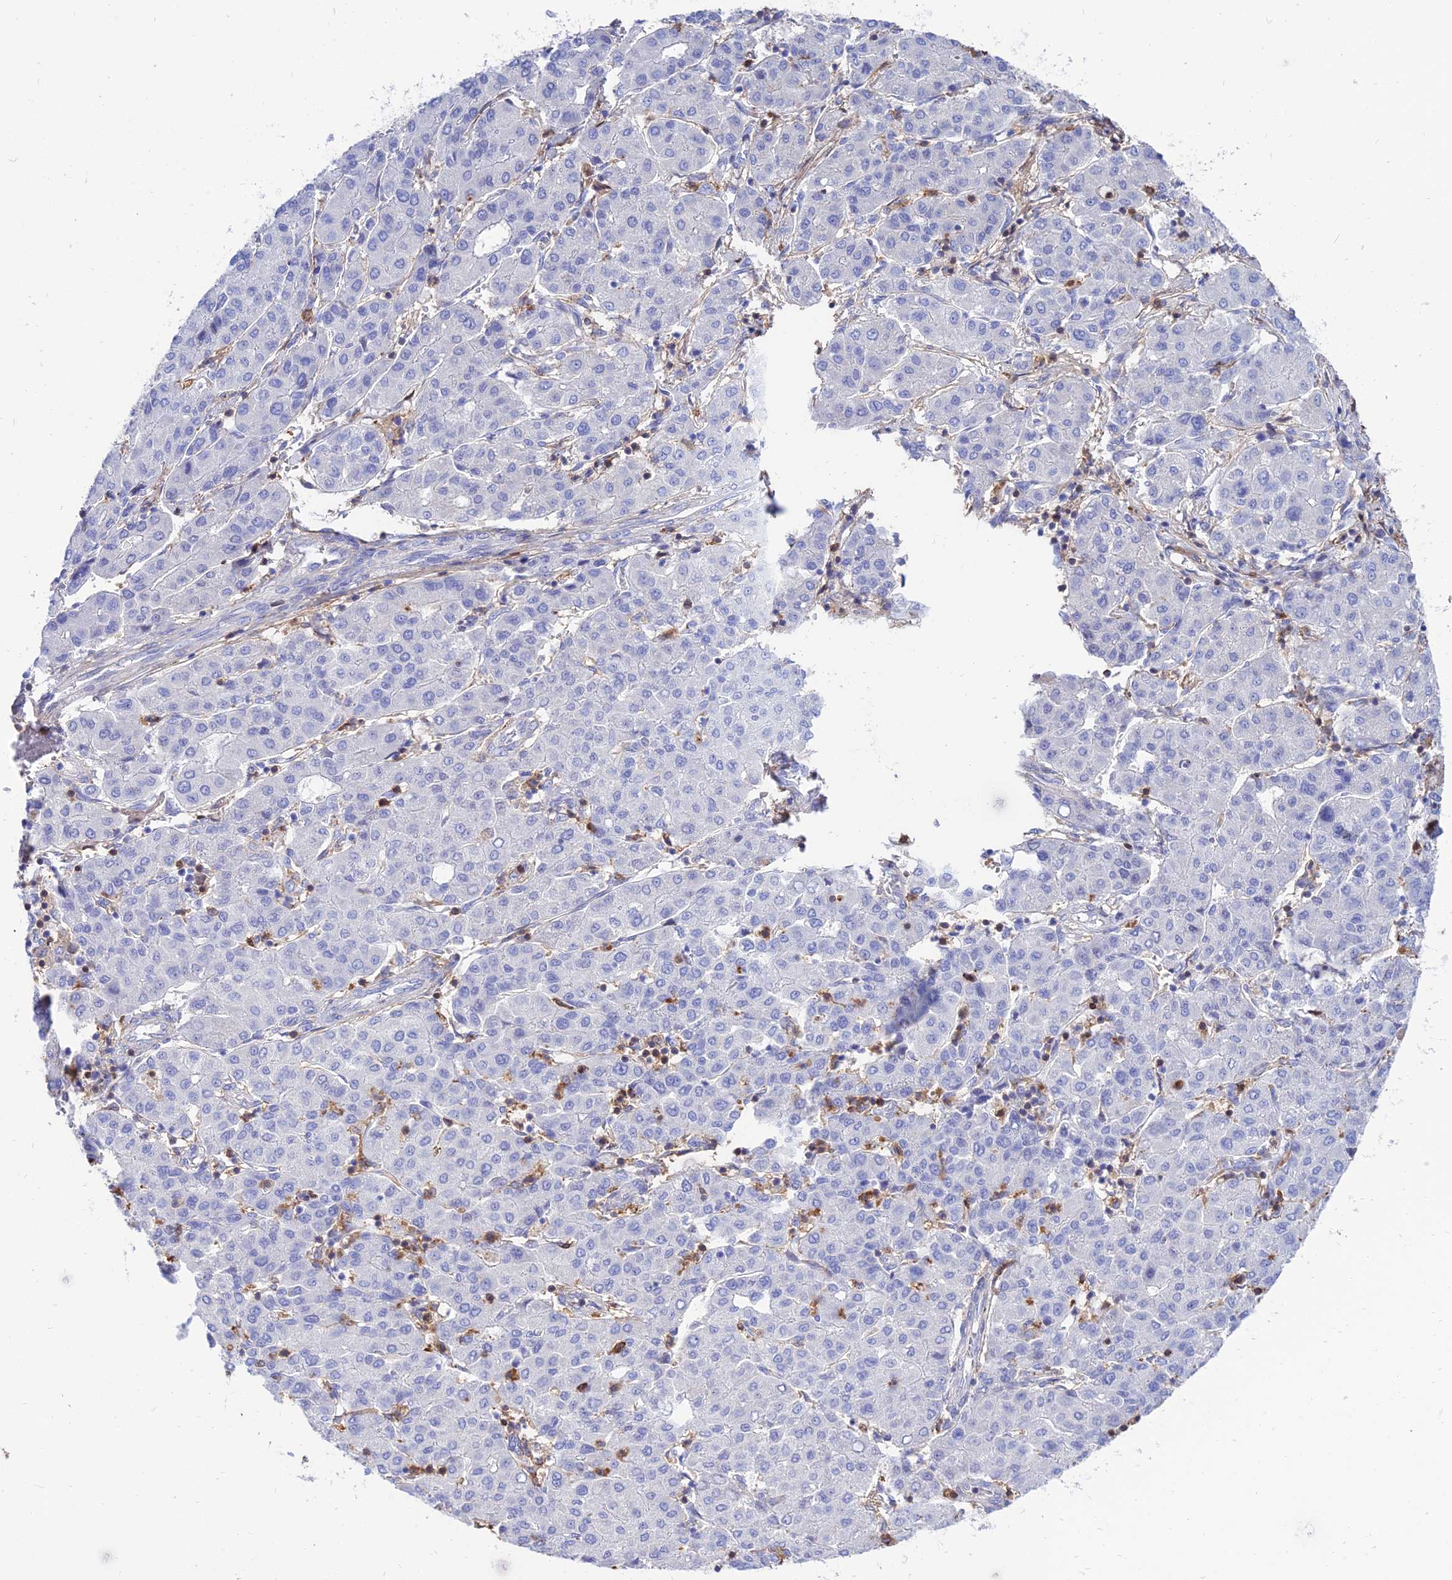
{"staining": {"intensity": "negative", "quantity": "none", "location": "none"}, "tissue": "liver cancer", "cell_type": "Tumor cells", "image_type": "cancer", "snomed": [{"axis": "morphology", "description": "Carcinoma, Hepatocellular, NOS"}, {"axis": "topography", "description": "Liver"}], "caption": "Immunohistochemistry of liver cancer reveals no expression in tumor cells. (DAB (3,3'-diaminobenzidine) IHC with hematoxylin counter stain).", "gene": "SREK1IP1", "patient": {"sex": "male", "age": 65}}